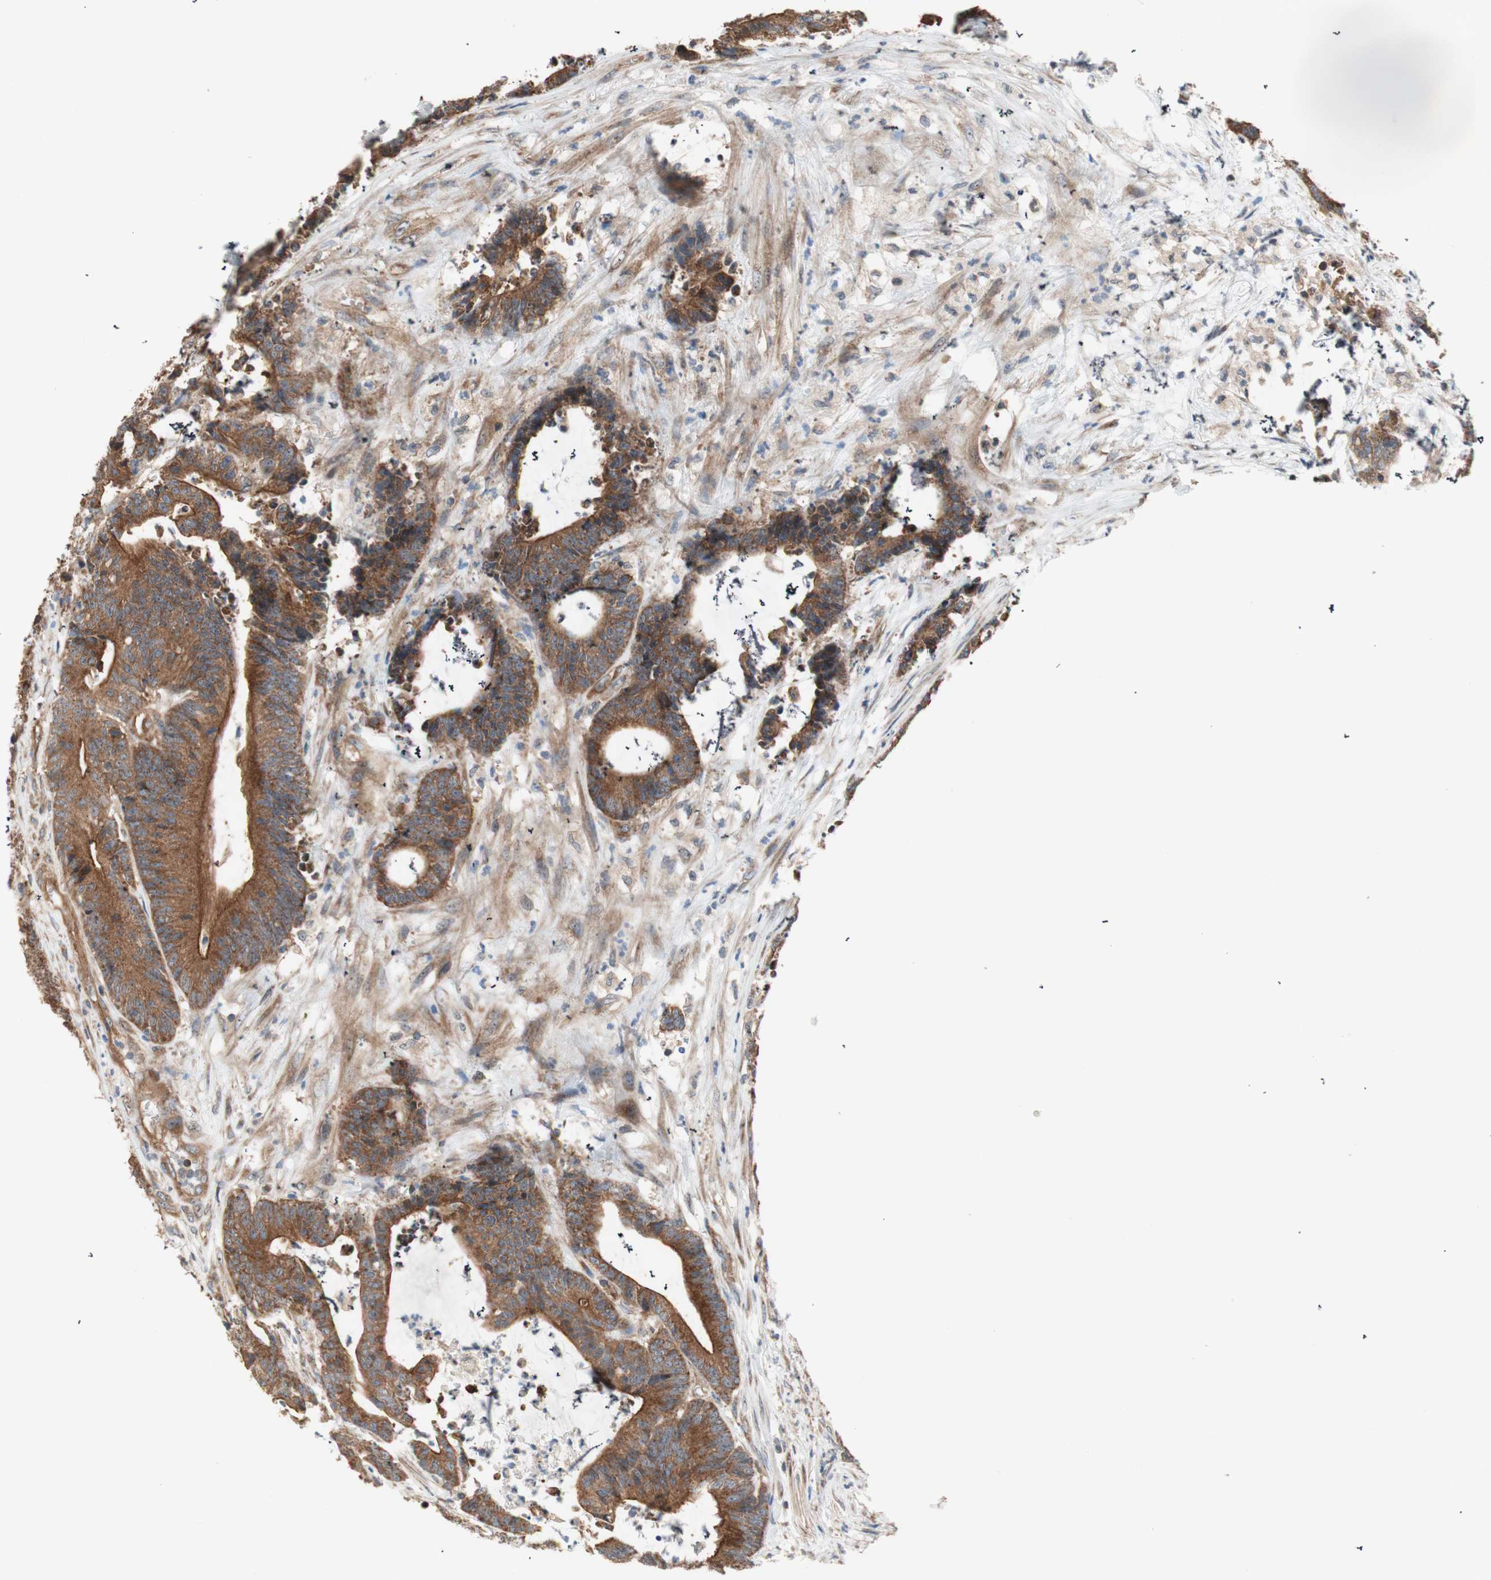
{"staining": {"intensity": "strong", "quantity": ">75%", "location": "cytoplasmic/membranous"}, "tissue": "colorectal cancer", "cell_type": "Tumor cells", "image_type": "cancer", "snomed": [{"axis": "morphology", "description": "Adenocarcinoma, NOS"}, {"axis": "topography", "description": "Colon"}], "caption": "Immunohistochemical staining of adenocarcinoma (colorectal) displays high levels of strong cytoplasmic/membranous protein expression in approximately >75% of tumor cells. (DAB IHC, brown staining for protein, blue staining for nuclei).", "gene": "CTTNBP2NL", "patient": {"sex": "female", "age": 84}}